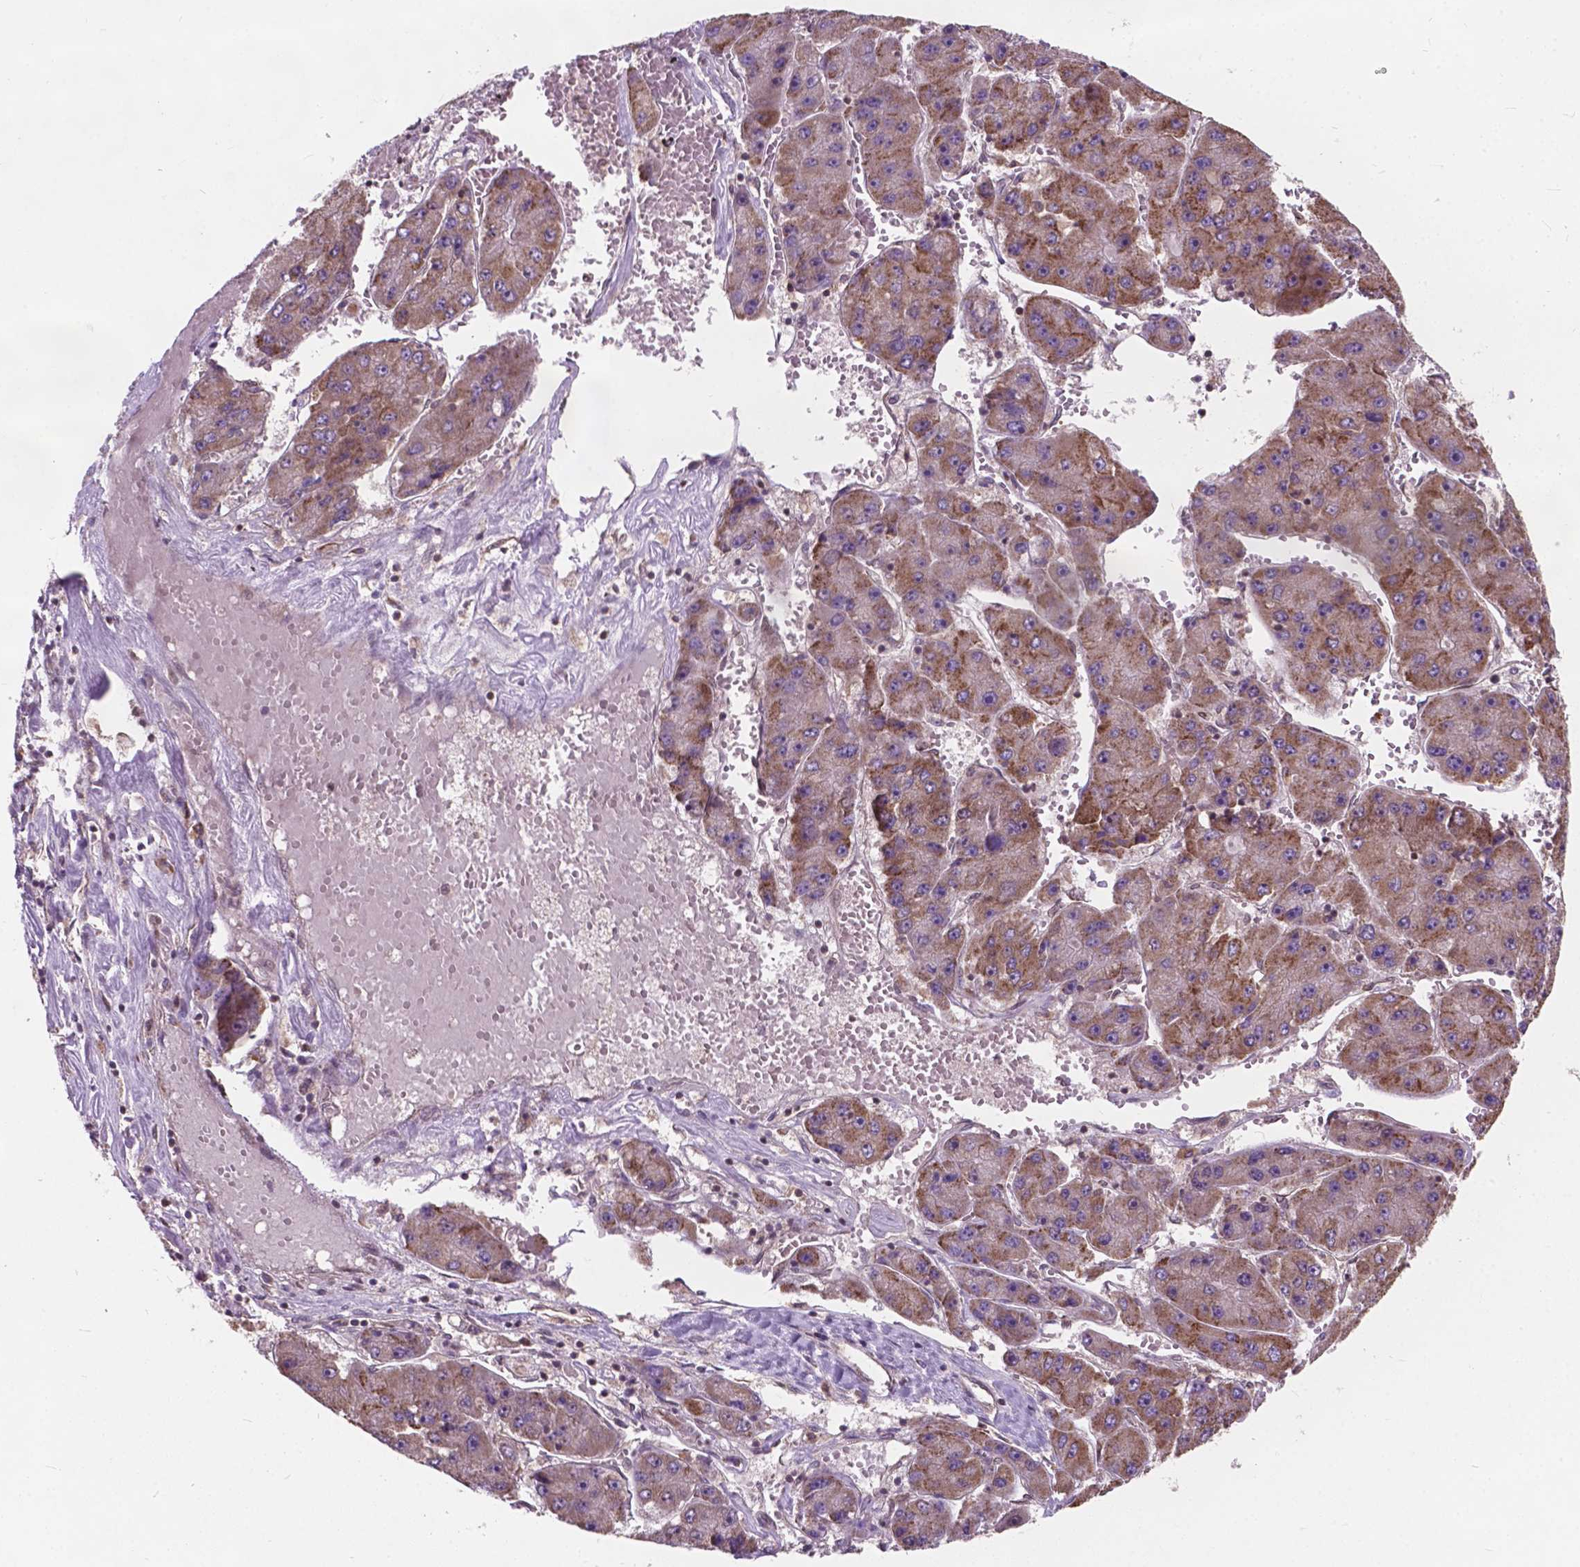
{"staining": {"intensity": "weak", "quantity": "25%-75%", "location": "cytoplasmic/membranous"}, "tissue": "liver cancer", "cell_type": "Tumor cells", "image_type": "cancer", "snomed": [{"axis": "morphology", "description": "Carcinoma, Hepatocellular, NOS"}, {"axis": "topography", "description": "Liver"}], "caption": "Human liver cancer (hepatocellular carcinoma) stained with a protein marker displays weak staining in tumor cells.", "gene": "MRPL33", "patient": {"sex": "female", "age": 61}}